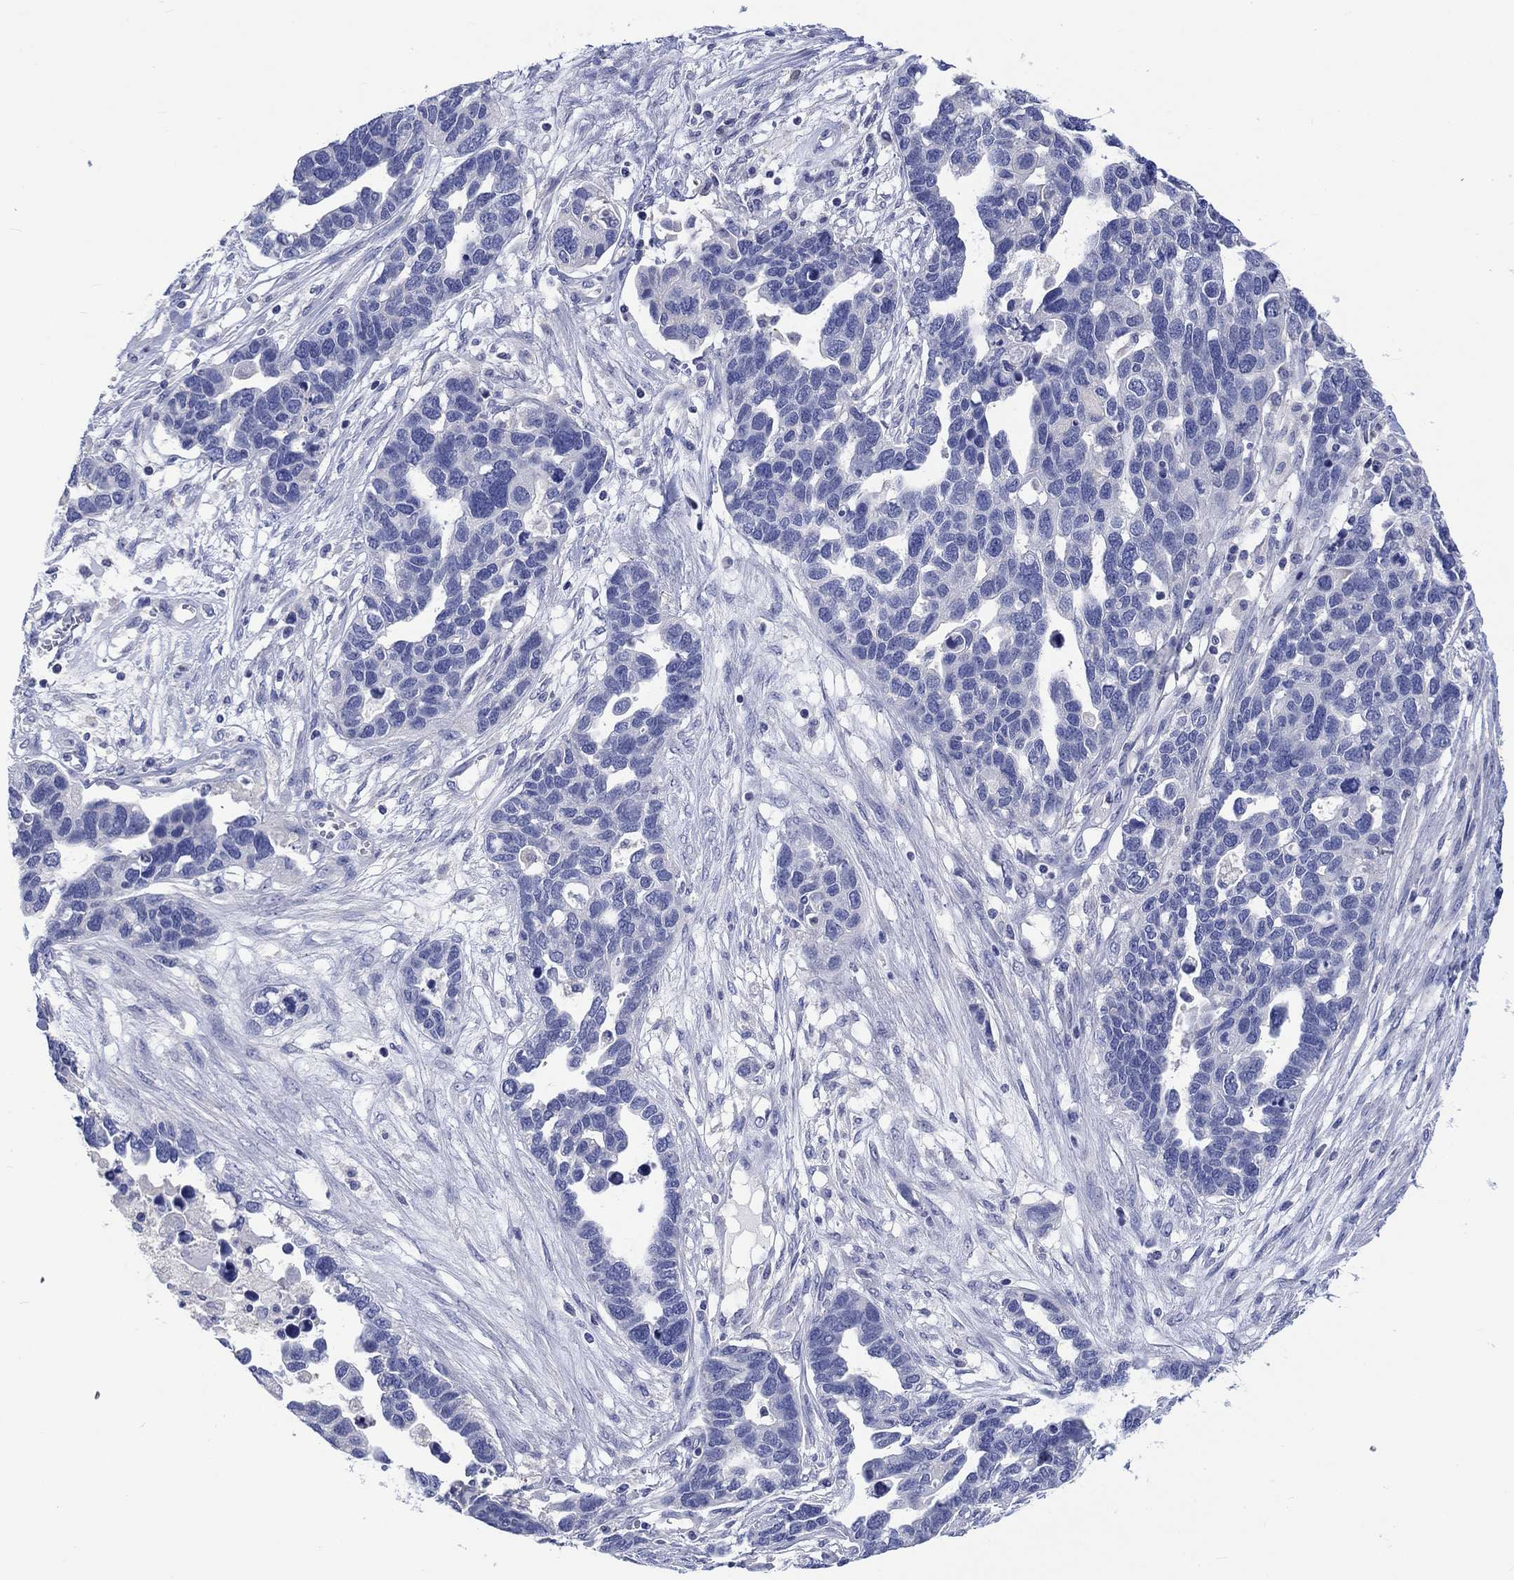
{"staining": {"intensity": "negative", "quantity": "none", "location": "none"}, "tissue": "ovarian cancer", "cell_type": "Tumor cells", "image_type": "cancer", "snomed": [{"axis": "morphology", "description": "Cystadenocarcinoma, serous, NOS"}, {"axis": "topography", "description": "Ovary"}], "caption": "Immunohistochemistry micrograph of neoplastic tissue: human ovarian cancer stained with DAB (3,3'-diaminobenzidine) exhibits no significant protein positivity in tumor cells.", "gene": "TOMM20L", "patient": {"sex": "female", "age": 54}}